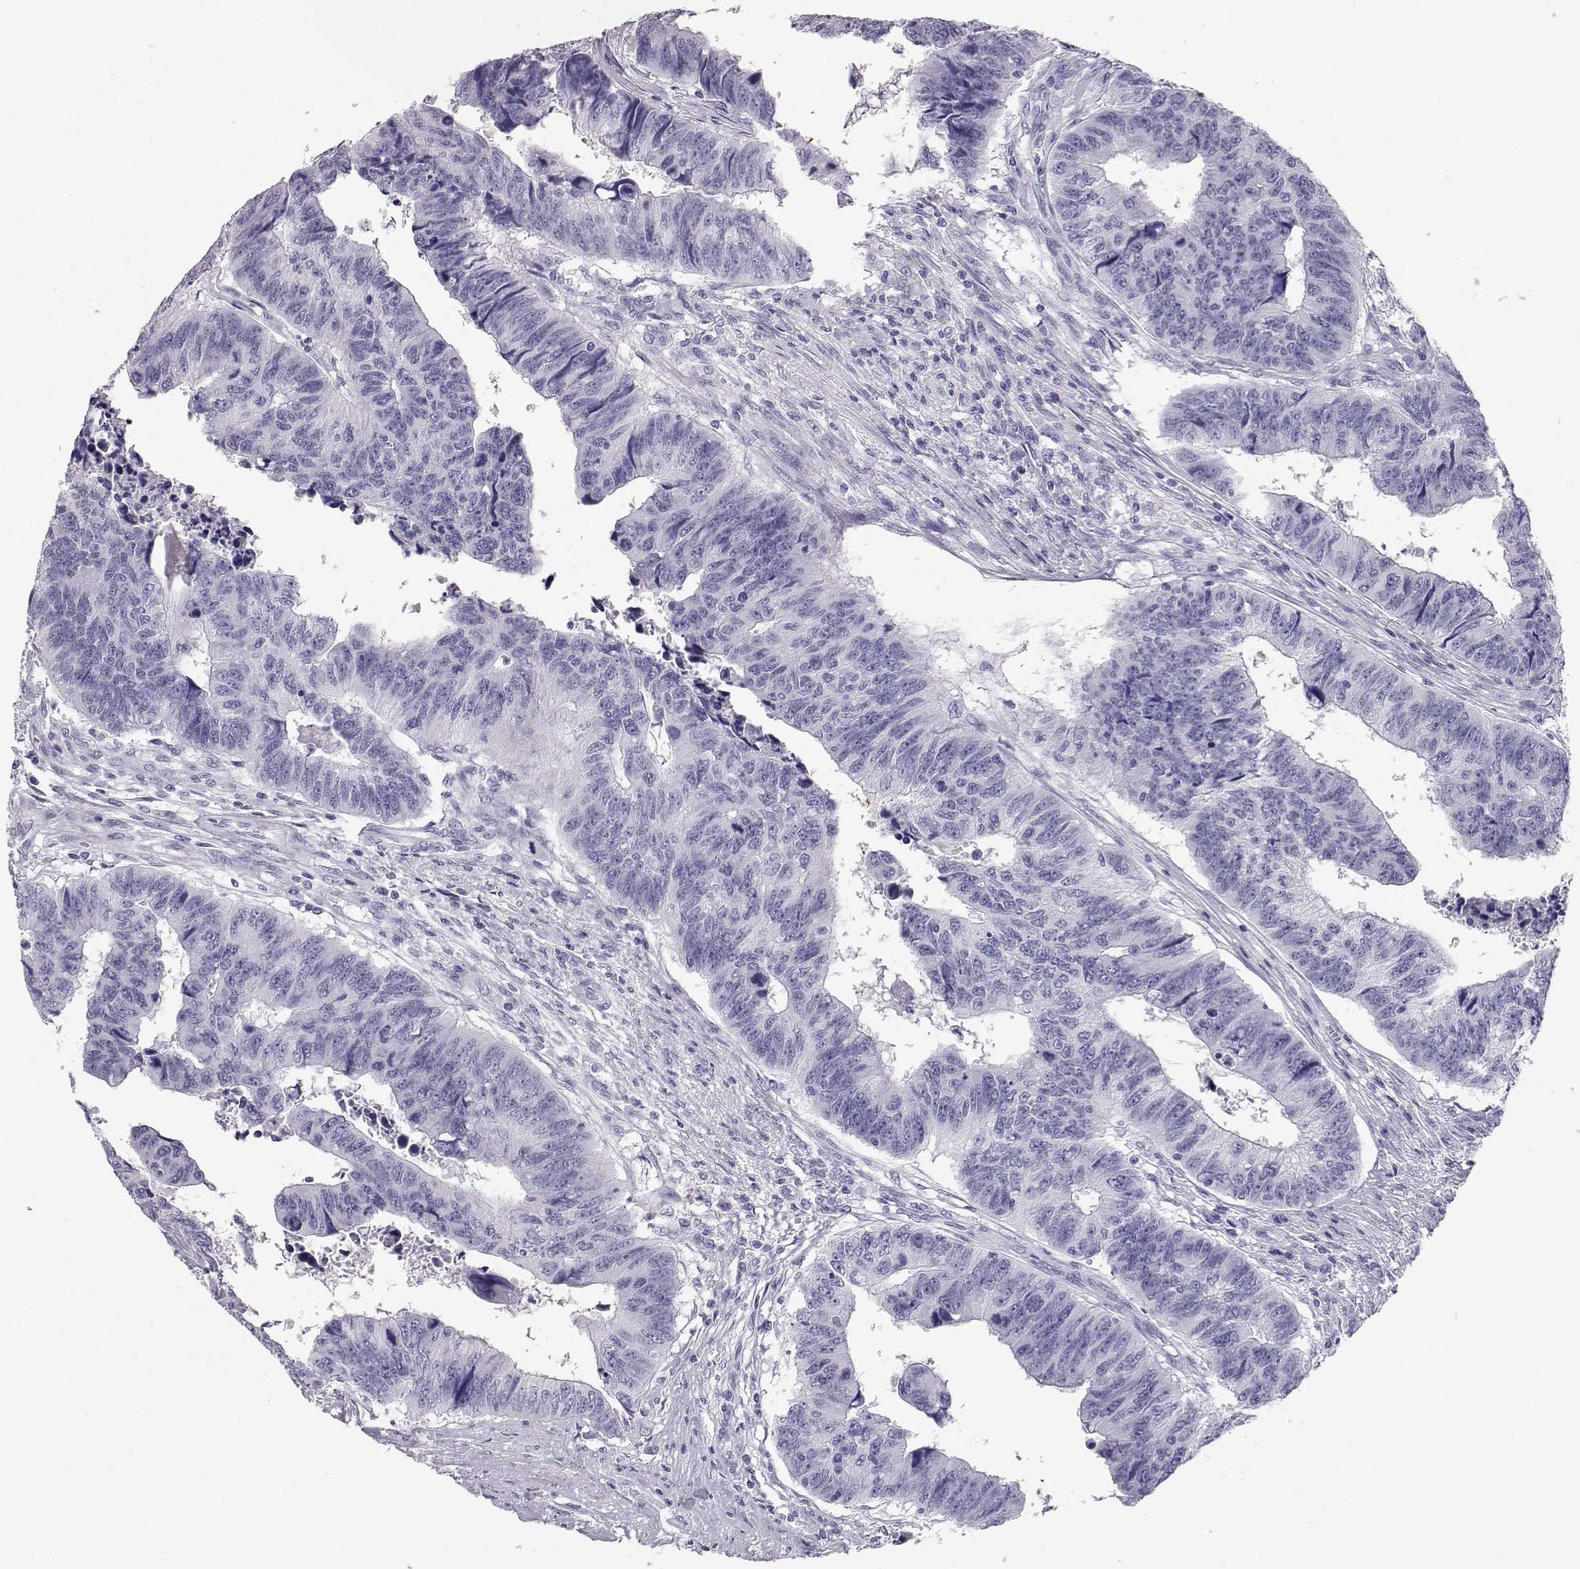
{"staining": {"intensity": "negative", "quantity": "none", "location": "none"}, "tissue": "colorectal cancer", "cell_type": "Tumor cells", "image_type": "cancer", "snomed": [{"axis": "morphology", "description": "Adenocarcinoma, NOS"}, {"axis": "topography", "description": "Rectum"}], "caption": "This image is of colorectal cancer (adenocarcinoma) stained with immunohistochemistry (IHC) to label a protein in brown with the nuclei are counter-stained blue. There is no expression in tumor cells. (DAB immunohistochemistry with hematoxylin counter stain).", "gene": "ITLN2", "patient": {"sex": "female", "age": 85}}